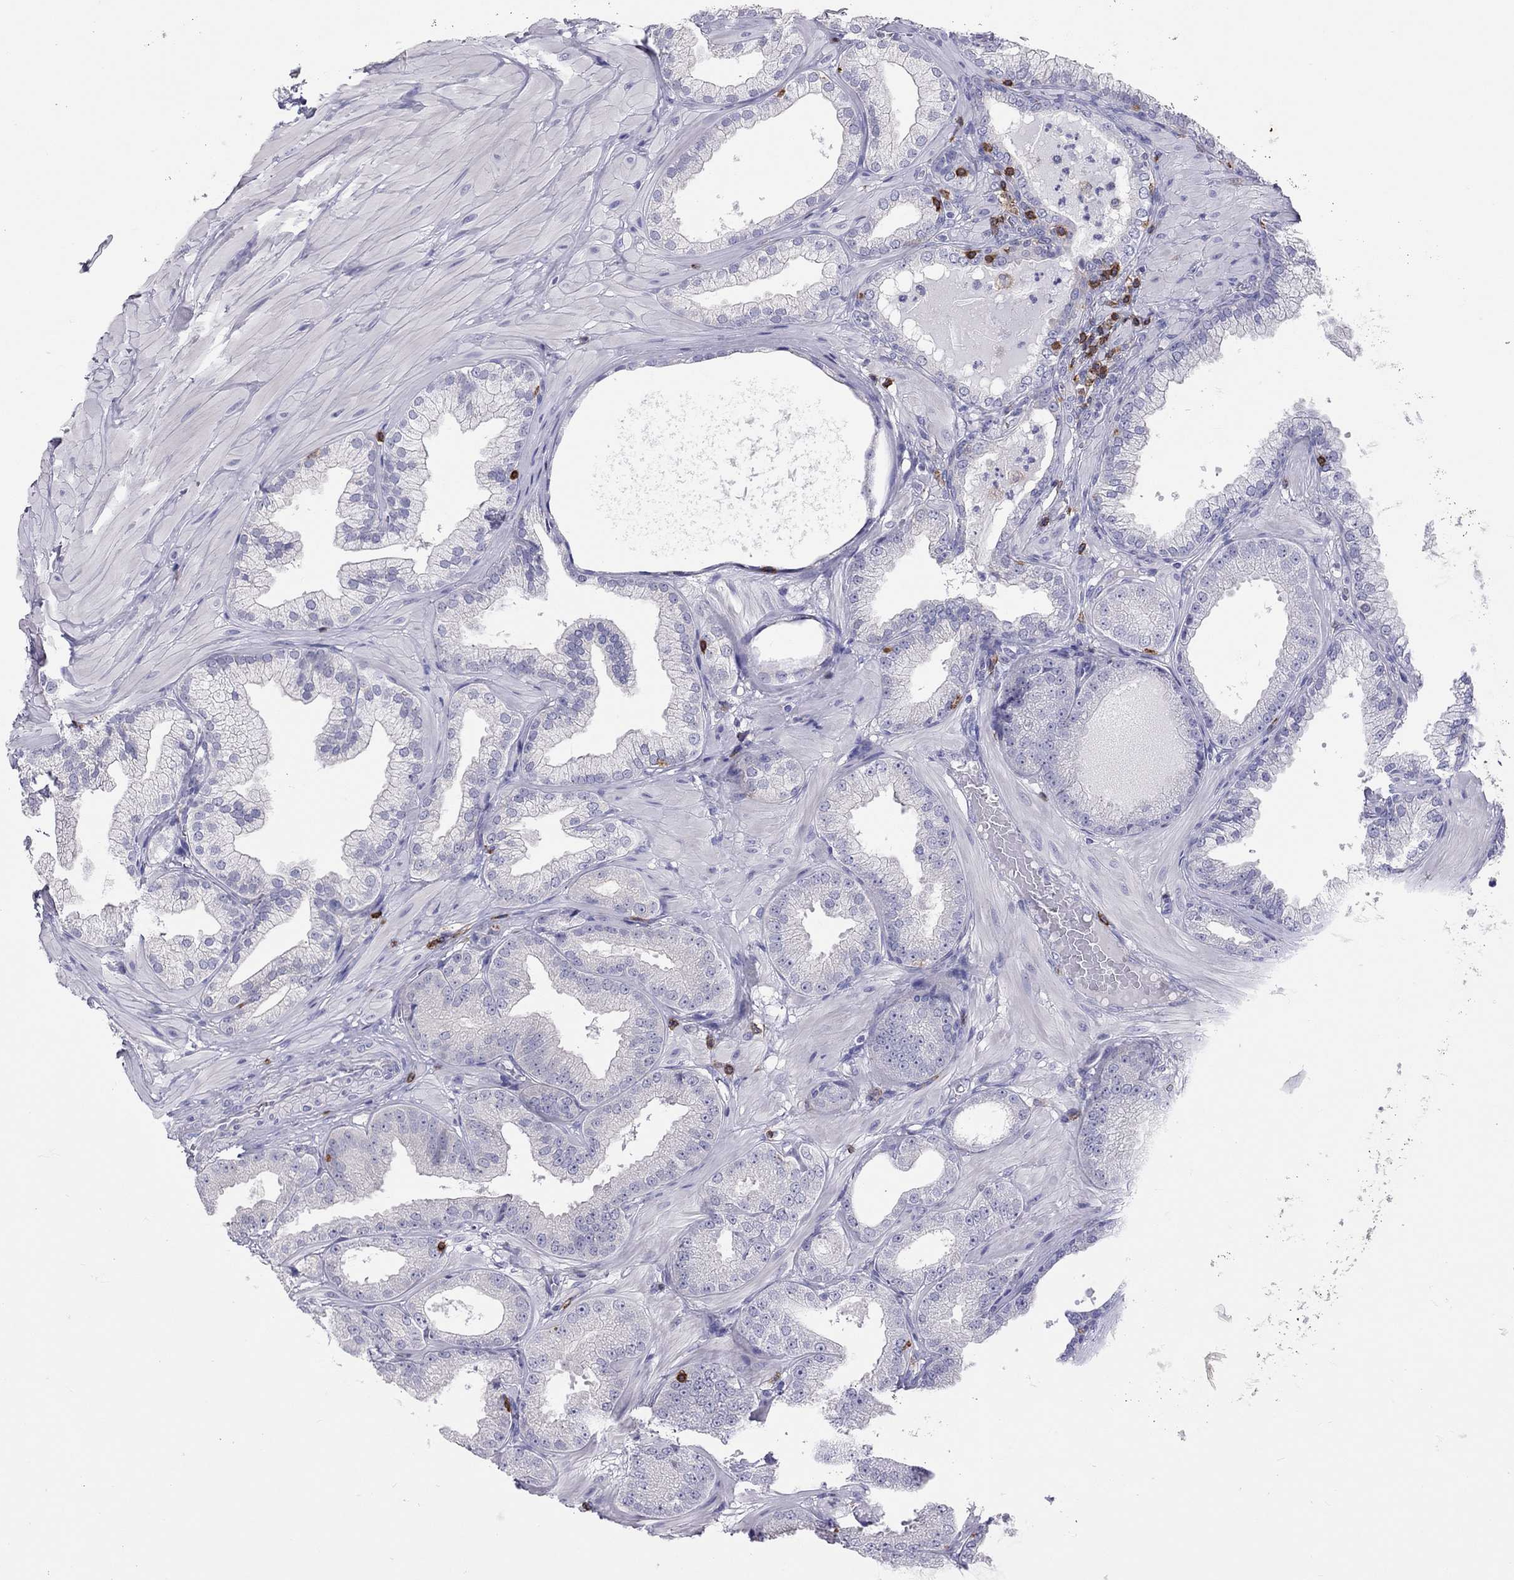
{"staining": {"intensity": "negative", "quantity": "none", "location": "none"}, "tissue": "prostate cancer", "cell_type": "Tumor cells", "image_type": "cancer", "snomed": [{"axis": "morphology", "description": "Adenocarcinoma, Low grade"}, {"axis": "topography", "description": "Prostate"}], "caption": "Histopathology image shows no protein expression in tumor cells of prostate cancer (low-grade adenocarcinoma) tissue.", "gene": "MND1", "patient": {"sex": "male", "age": 55}}